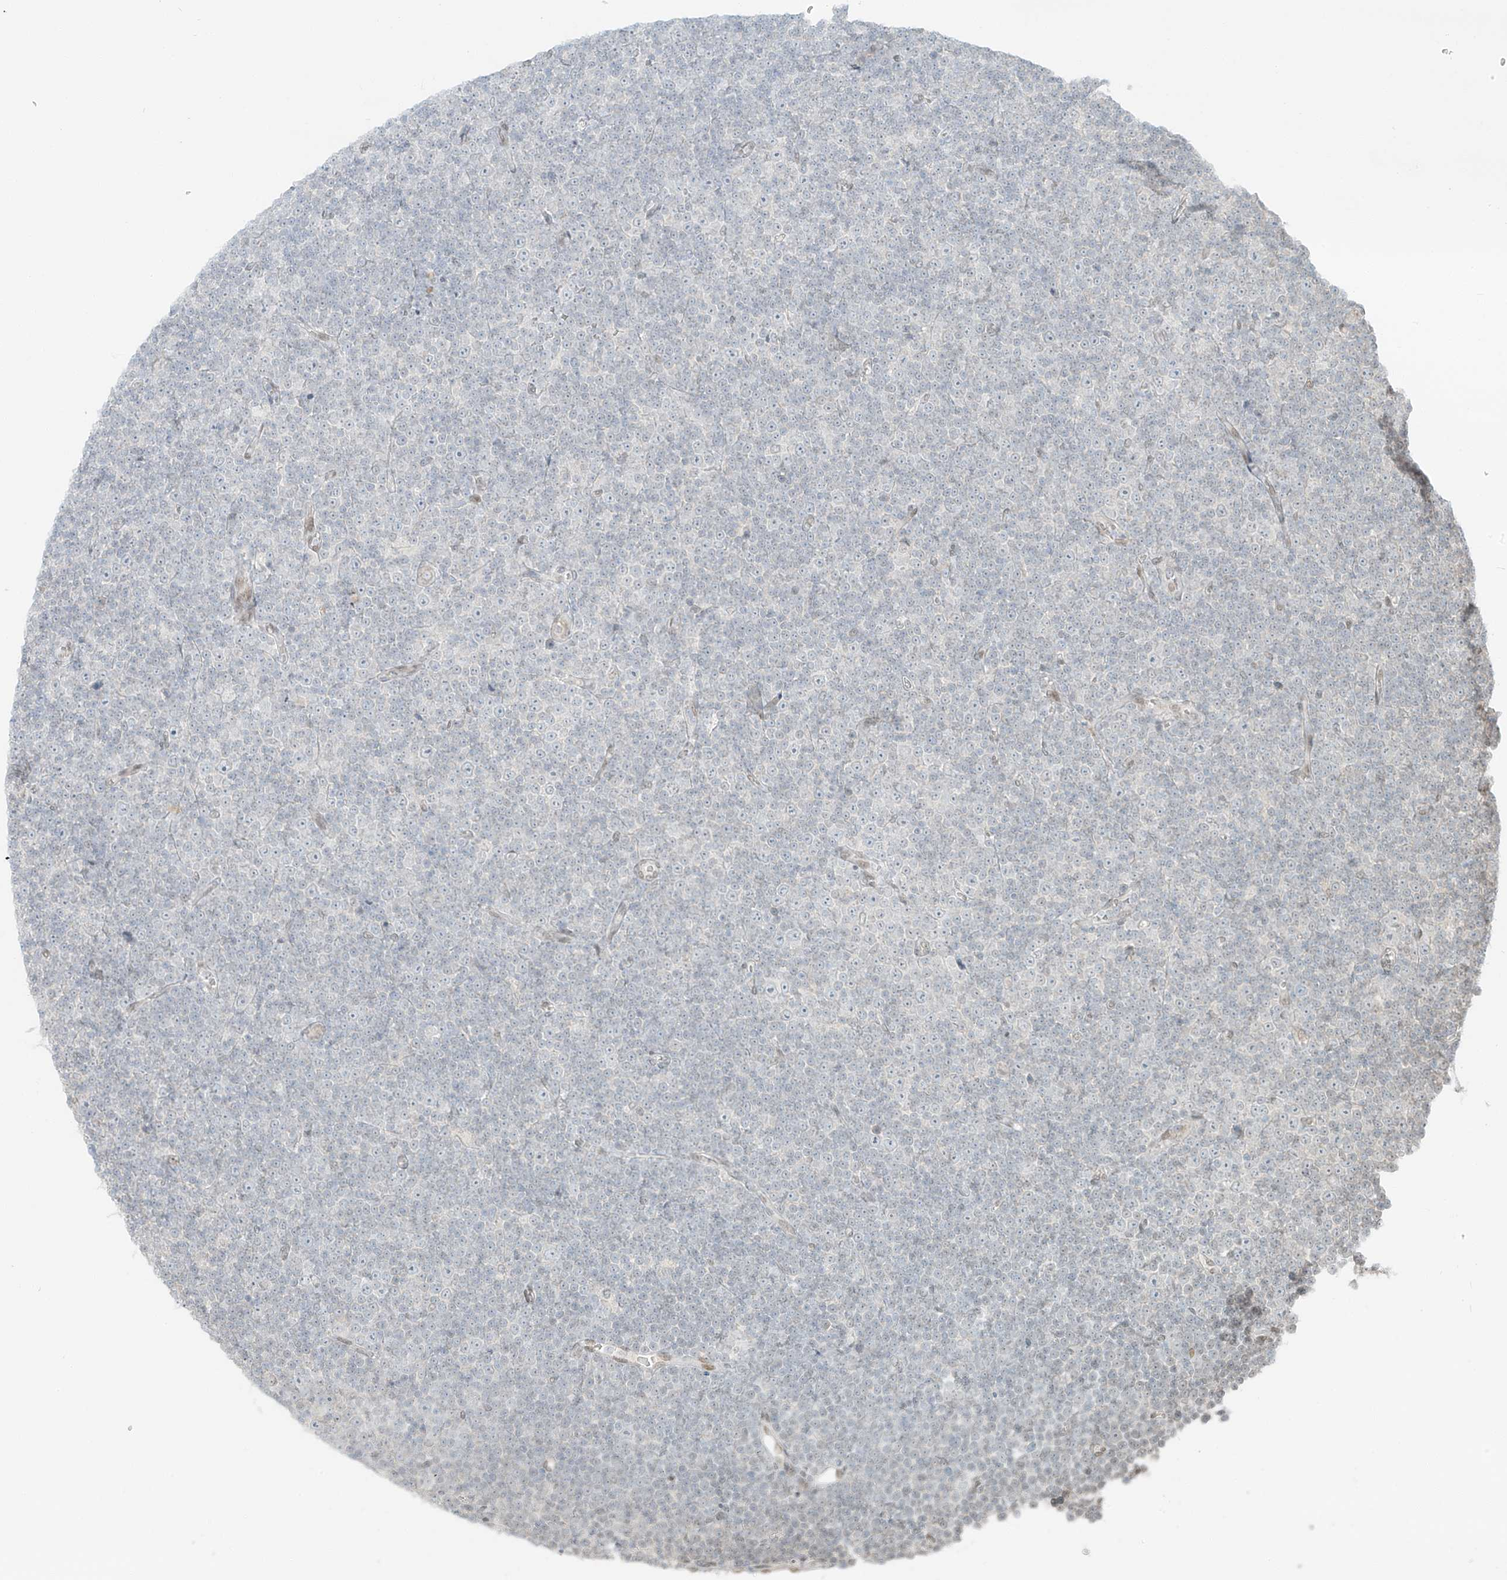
{"staining": {"intensity": "negative", "quantity": "none", "location": "none"}, "tissue": "lymphoma", "cell_type": "Tumor cells", "image_type": "cancer", "snomed": [{"axis": "morphology", "description": "Malignant lymphoma, non-Hodgkin's type, Low grade"}, {"axis": "topography", "description": "Lymph node"}], "caption": "DAB (3,3'-diaminobenzidine) immunohistochemical staining of human lymphoma reveals no significant staining in tumor cells.", "gene": "ZNF774", "patient": {"sex": "female", "age": 67}}